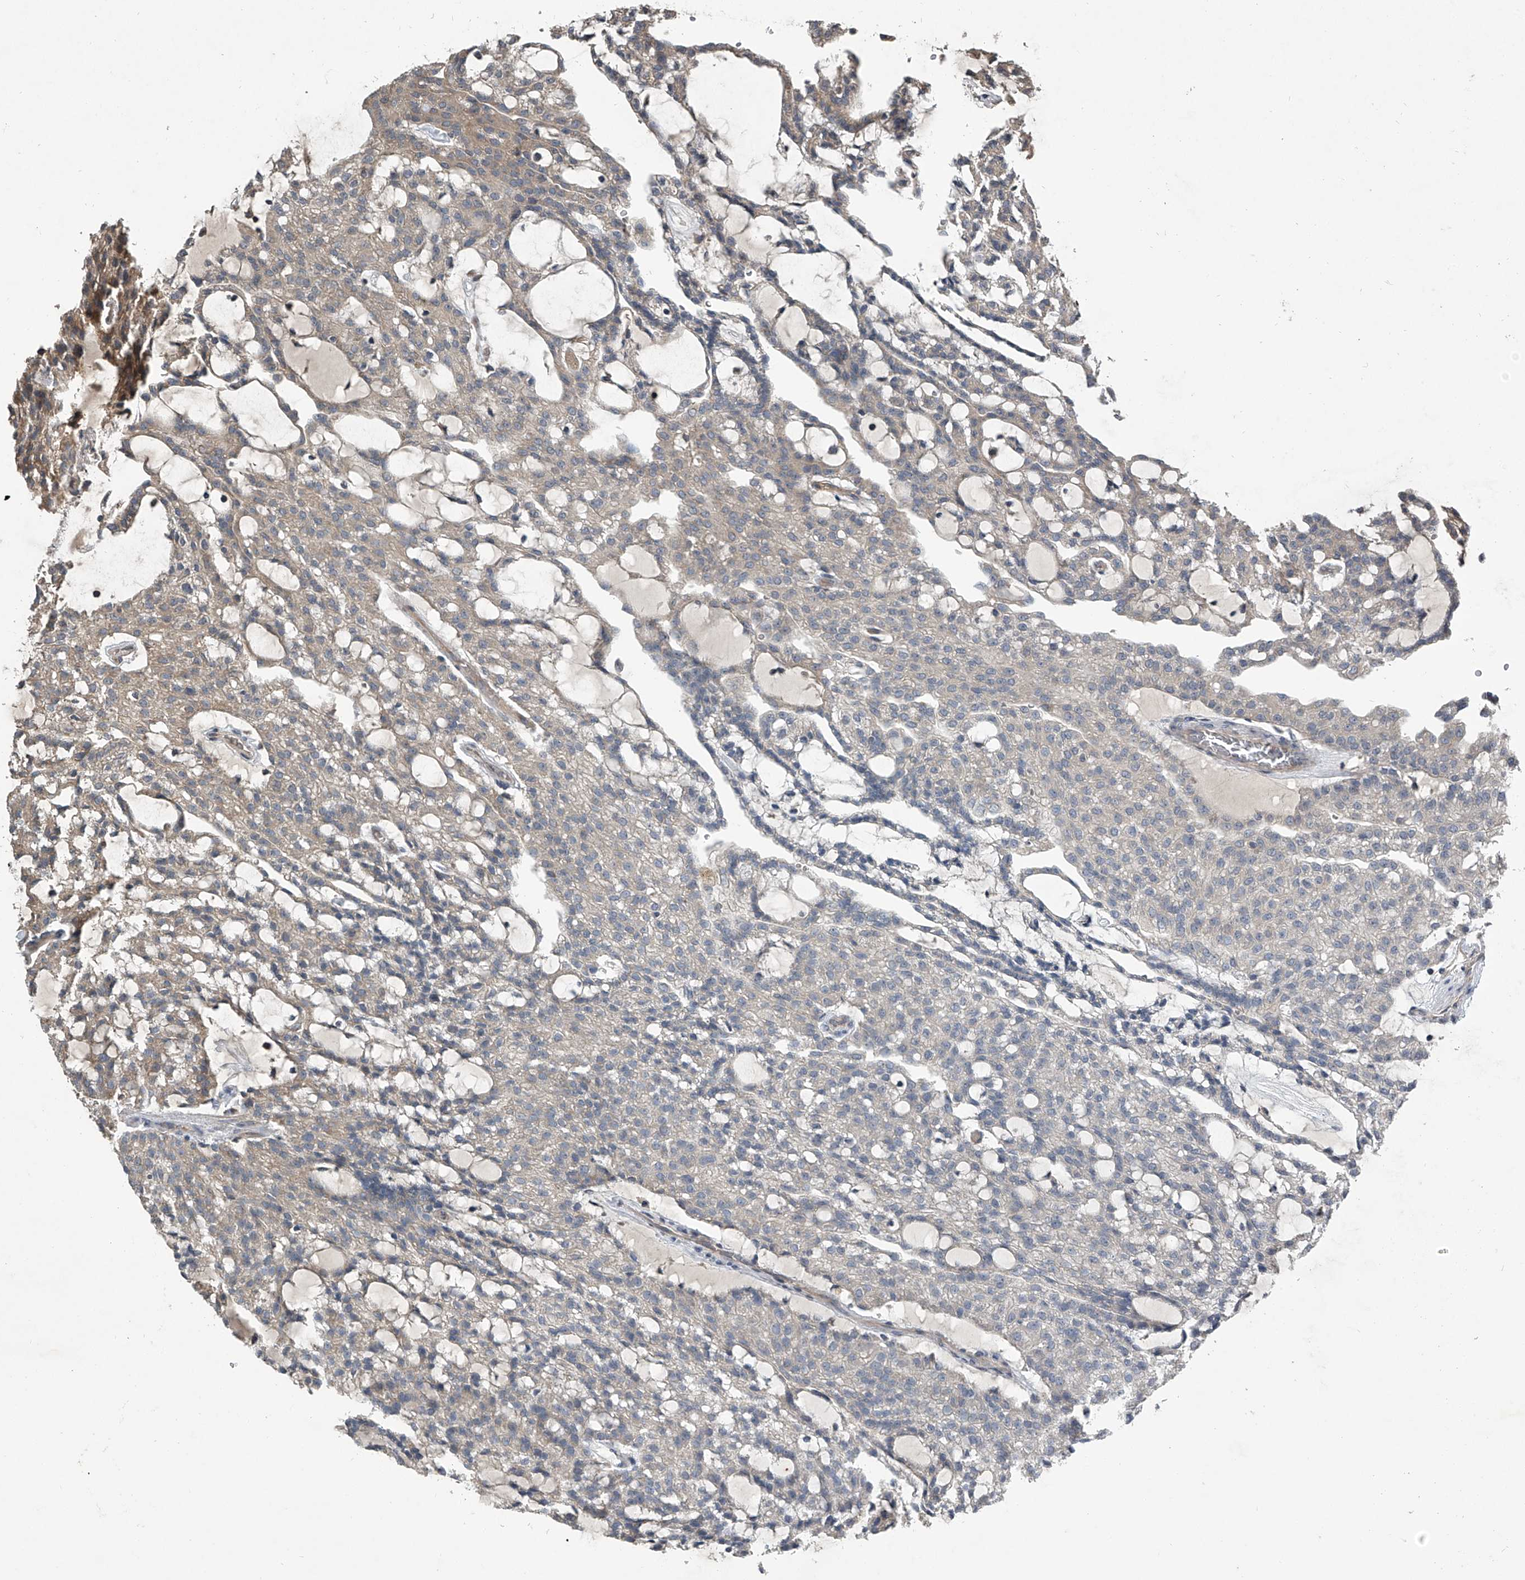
{"staining": {"intensity": "negative", "quantity": "none", "location": "none"}, "tissue": "renal cancer", "cell_type": "Tumor cells", "image_type": "cancer", "snomed": [{"axis": "morphology", "description": "Adenocarcinoma, NOS"}, {"axis": "topography", "description": "Kidney"}], "caption": "Photomicrograph shows no significant protein positivity in tumor cells of renal cancer (adenocarcinoma). (DAB (3,3'-diaminobenzidine) IHC with hematoxylin counter stain).", "gene": "NFS1", "patient": {"sex": "male", "age": 63}}